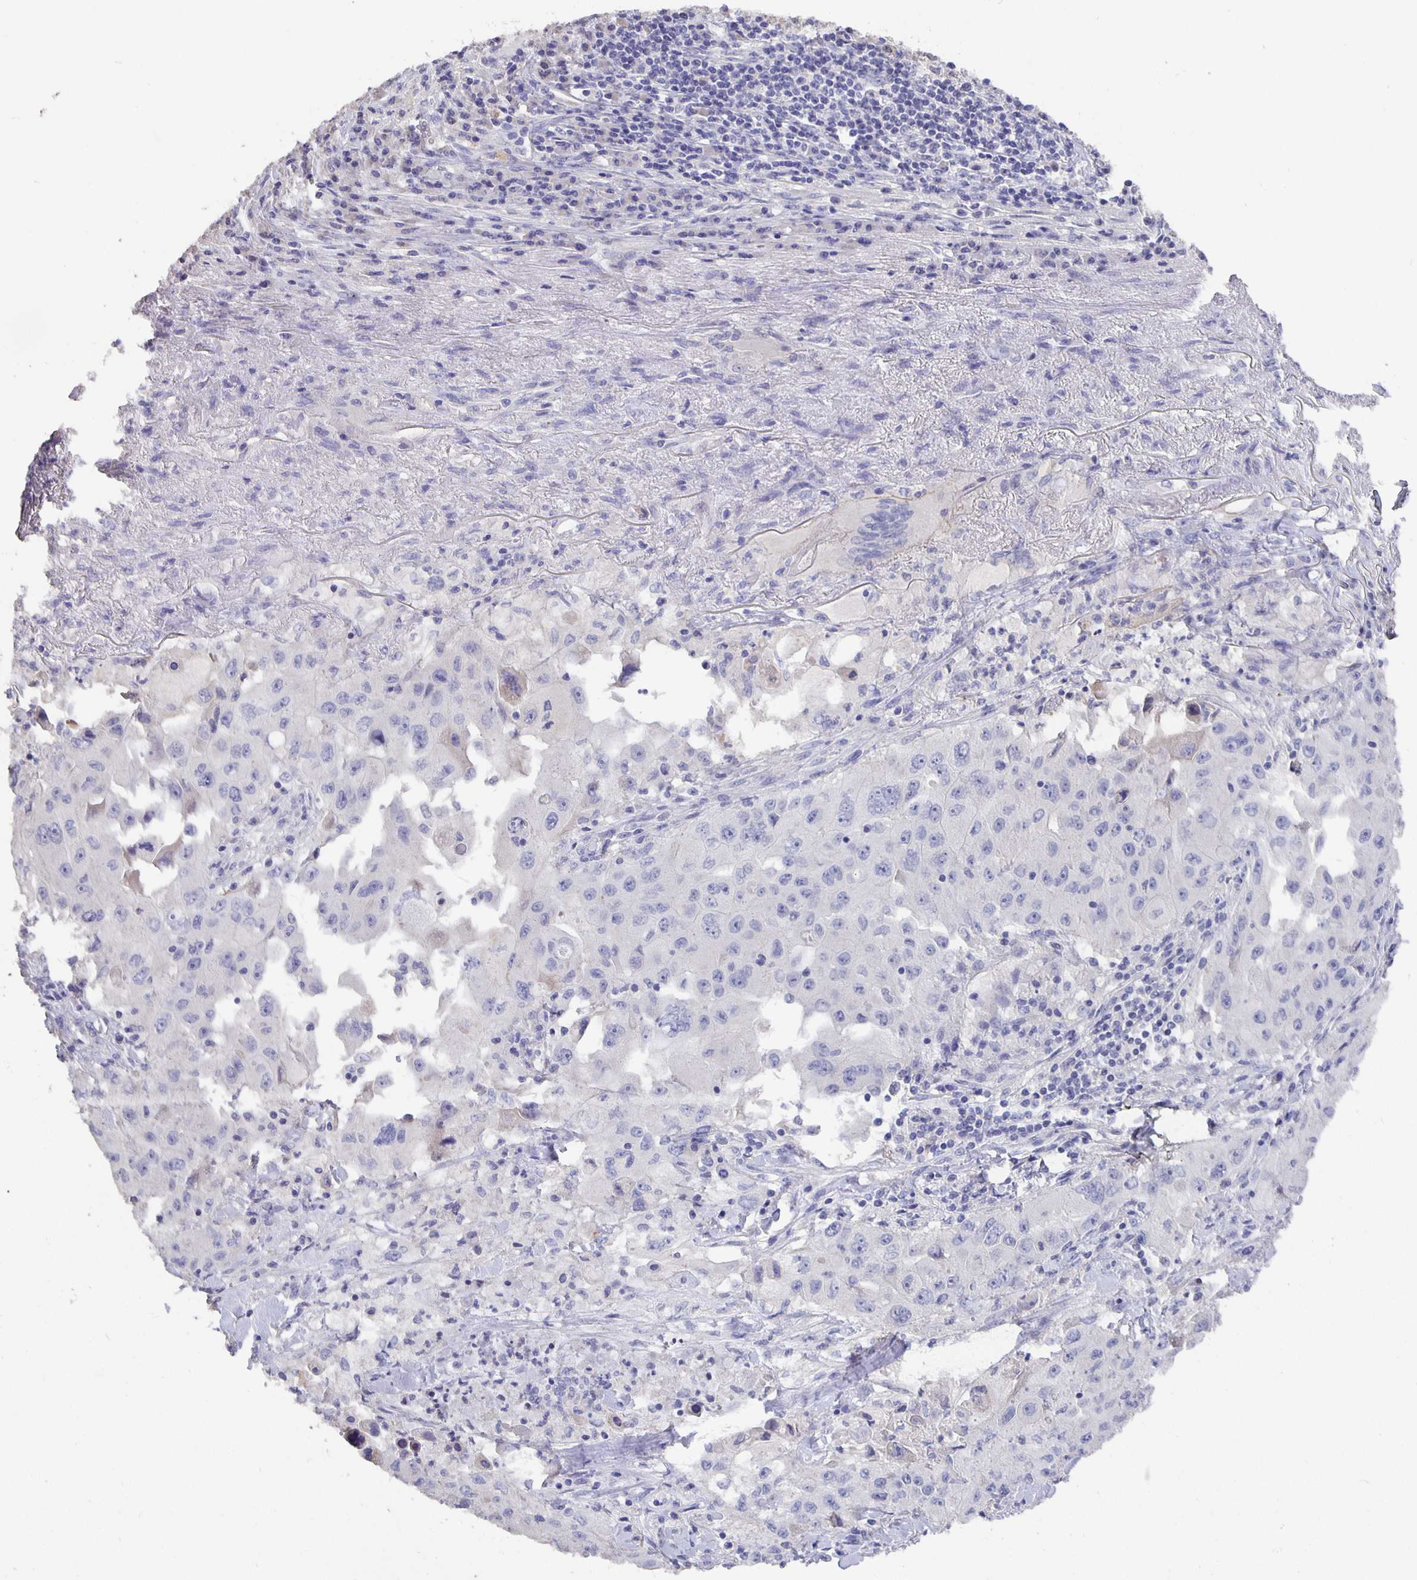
{"staining": {"intensity": "negative", "quantity": "none", "location": "none"}, "tissue": "lung cancer", "cell_type": "Tumor cells", "image_type": "cancer", "snomed": [{"axis": "morphology", "description": "Squamous cell carcinoma, NOS"}, {"axis": "topography", "description": "Lung"}], "caption": "Tumor cells show no significant staining in squamous cell carcinoma (lung).", "gene": "CFAP74", "patient": {"sex": "male", "age": 63}}